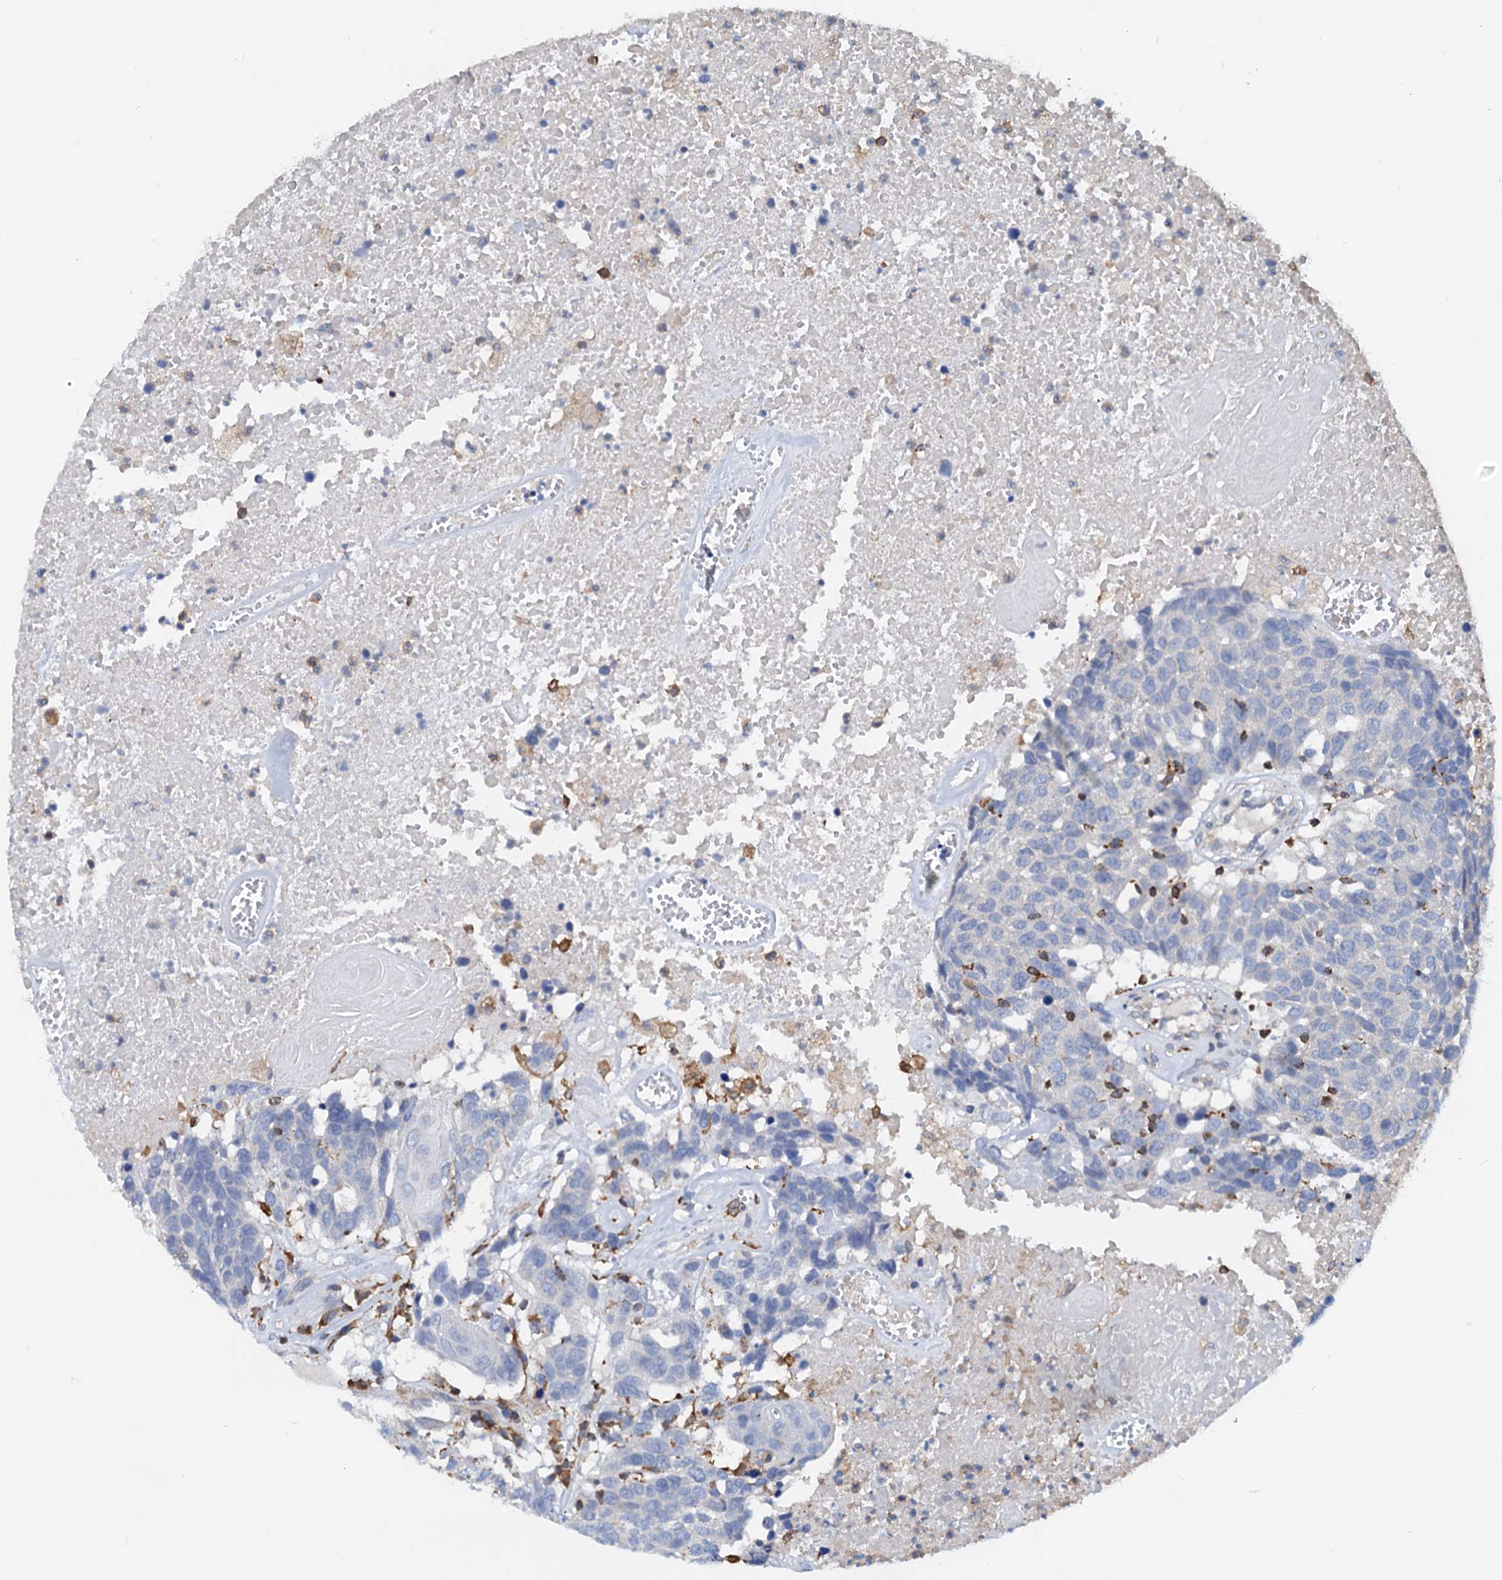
{"staining": {"intensity": "negative", "quantity": "none", "location": "none"}, "tissue": "head and neck cancer", "cell_type": "Tumor cells", "image_type": "cancer", "snomed": [{"axis": "morphology", "description": "Squamous cell carcinoma, NOS"}, {"axis": "topography", "description": "Head-Neck"}], "caption": "Protein analysis of head and neck cancer (squamous cell carcinoma) exhibits no significant positivity in tumor cells.", "gene": "LCP2", "patient": {"sex": "male", "age": 66}}